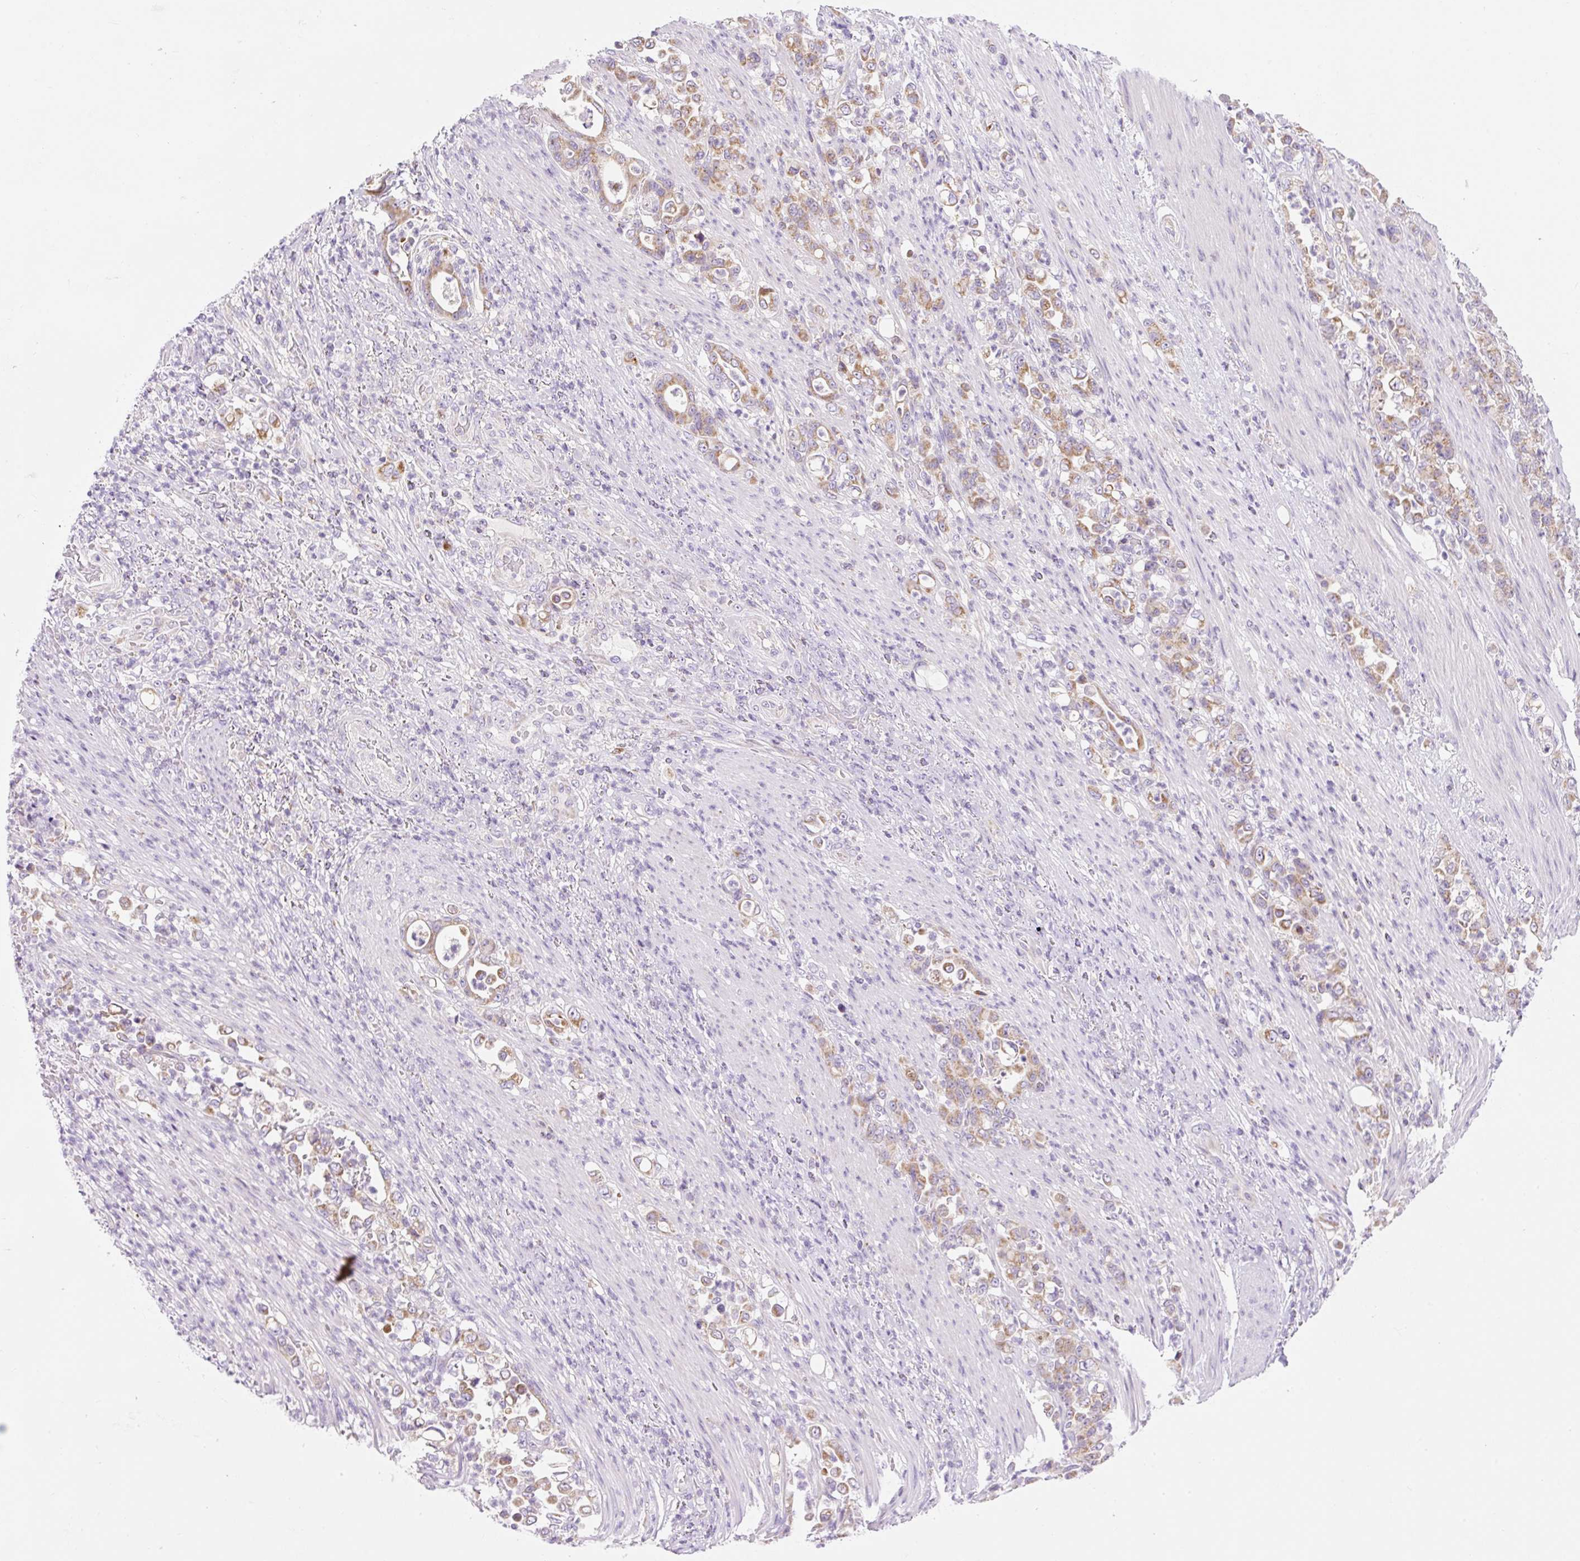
{"staining": {"intensity": "moderate", "quantity": ">75%", "location": "cytoplasmic/membranous"}, "tissue": "stomach cancer", "cell_type": "Tumor cells", "image_type": "cancer", "snomed": [{"axis": "morphology", "description": "Normal tissue, NOS"}, {"axis": "morphology", "description": "Adenocarcinoma, NOS"}, {"axis": "topography", "description": "Stomach"}], "caption": "Protein expression analysis of adenocarcinoma (stomach) displays moderate cytoplasmic/membranous positivity in approximately >75% of tumor cells.", "gene": "FOCAD", "patient": {"sex": "female", "age": 79}}